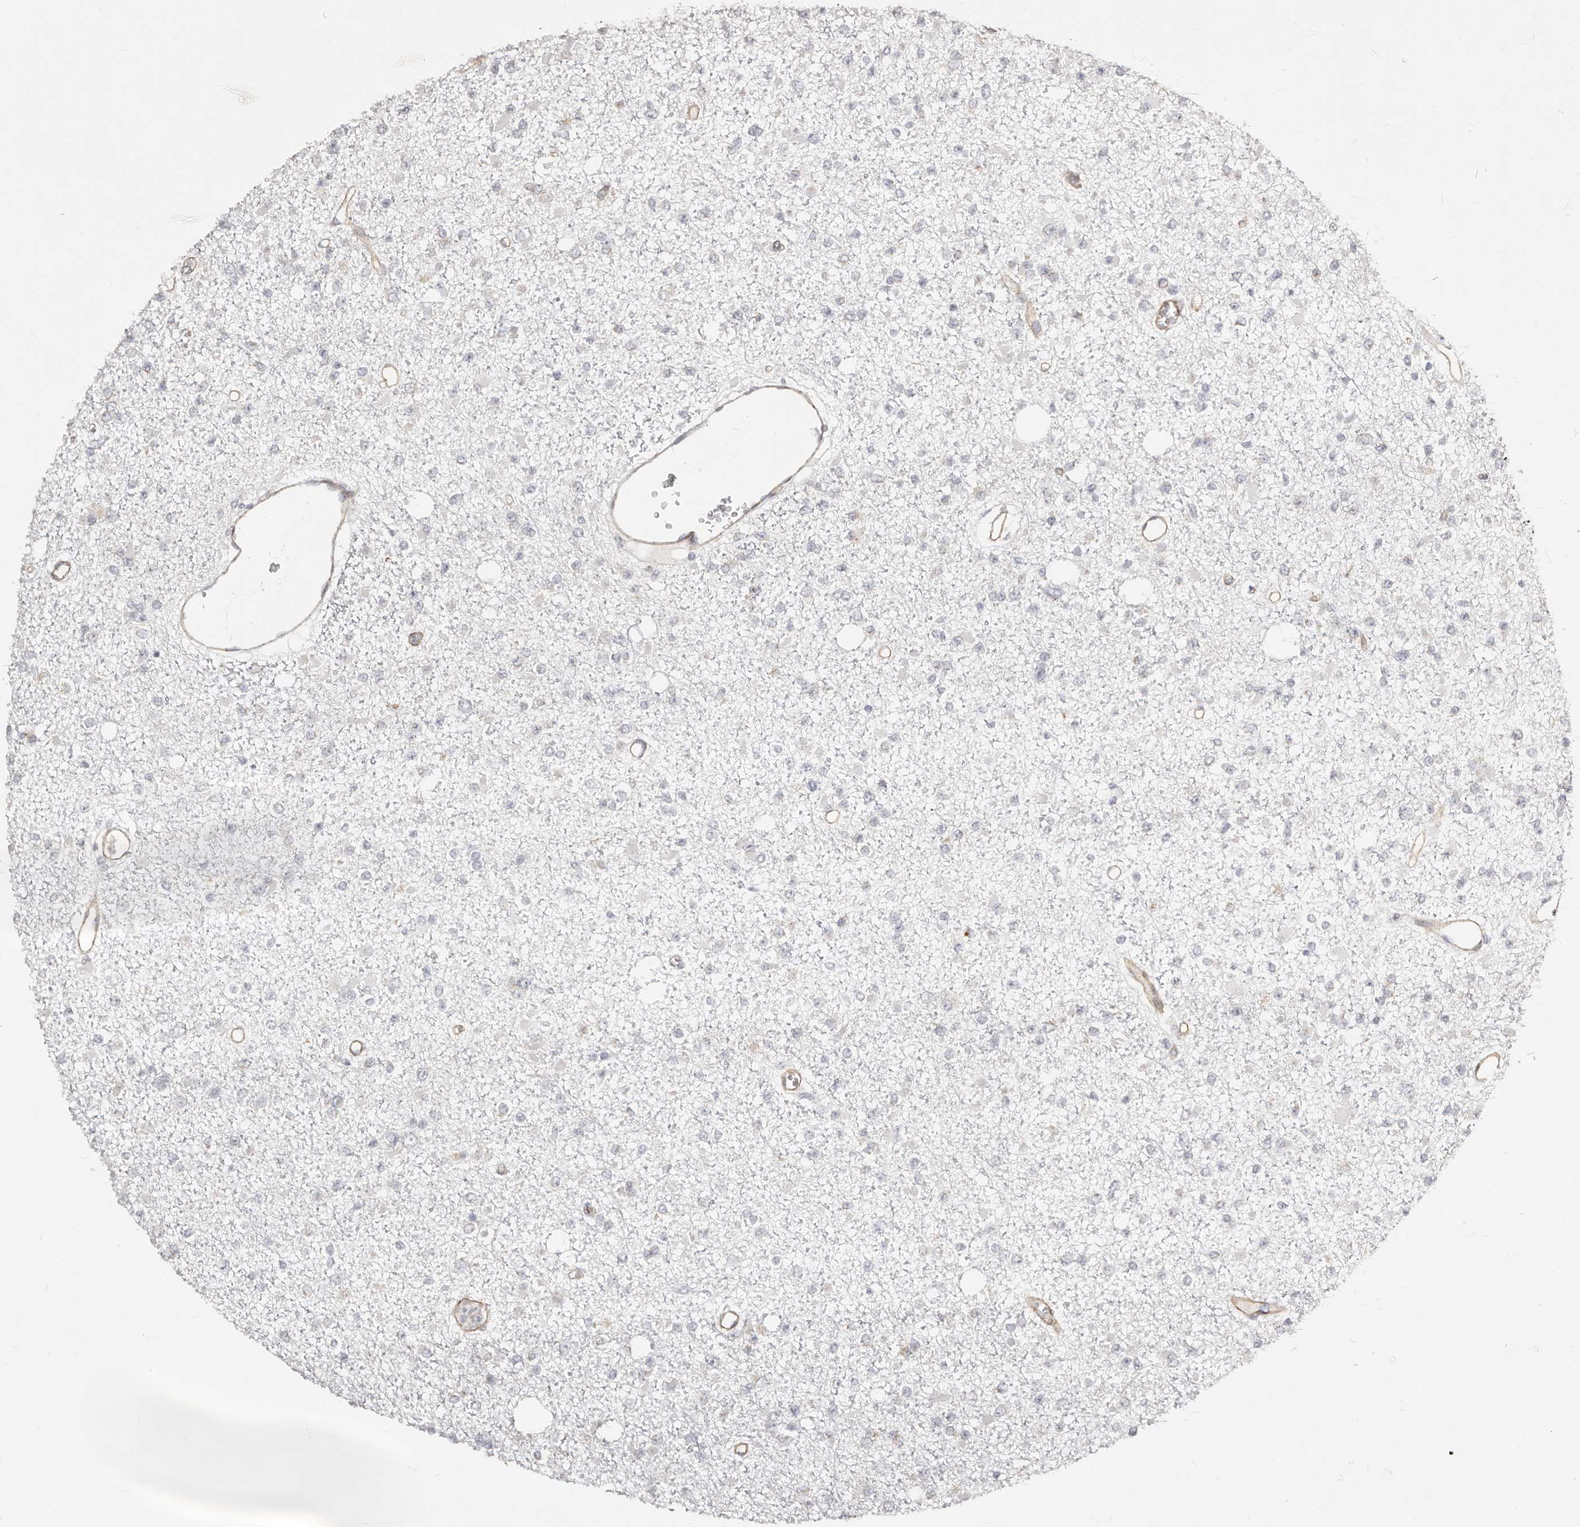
{"staining": {"intensity": "negative", "quantity": "none", "location": "none"}, "tissue": "glioma", "cell_type": "Tumor cells", "image_type": "cancer", "snomed": [{"axis": "morphology", "description": "Glioma, malignant, Low grade"}, {"axis": "topography", "description": "Brain"}], "caption": "Protein analysis of malignant low-grade glioma demonstrates no significant expression in tumor cells. (DAB (3,3'-diaminobenzidine) immunohistochemistry (IHC) visualized using brightfield microscopy, high magnification).", "gene": "RABAC1", "patient": {"sex": "female", "age": 22}}